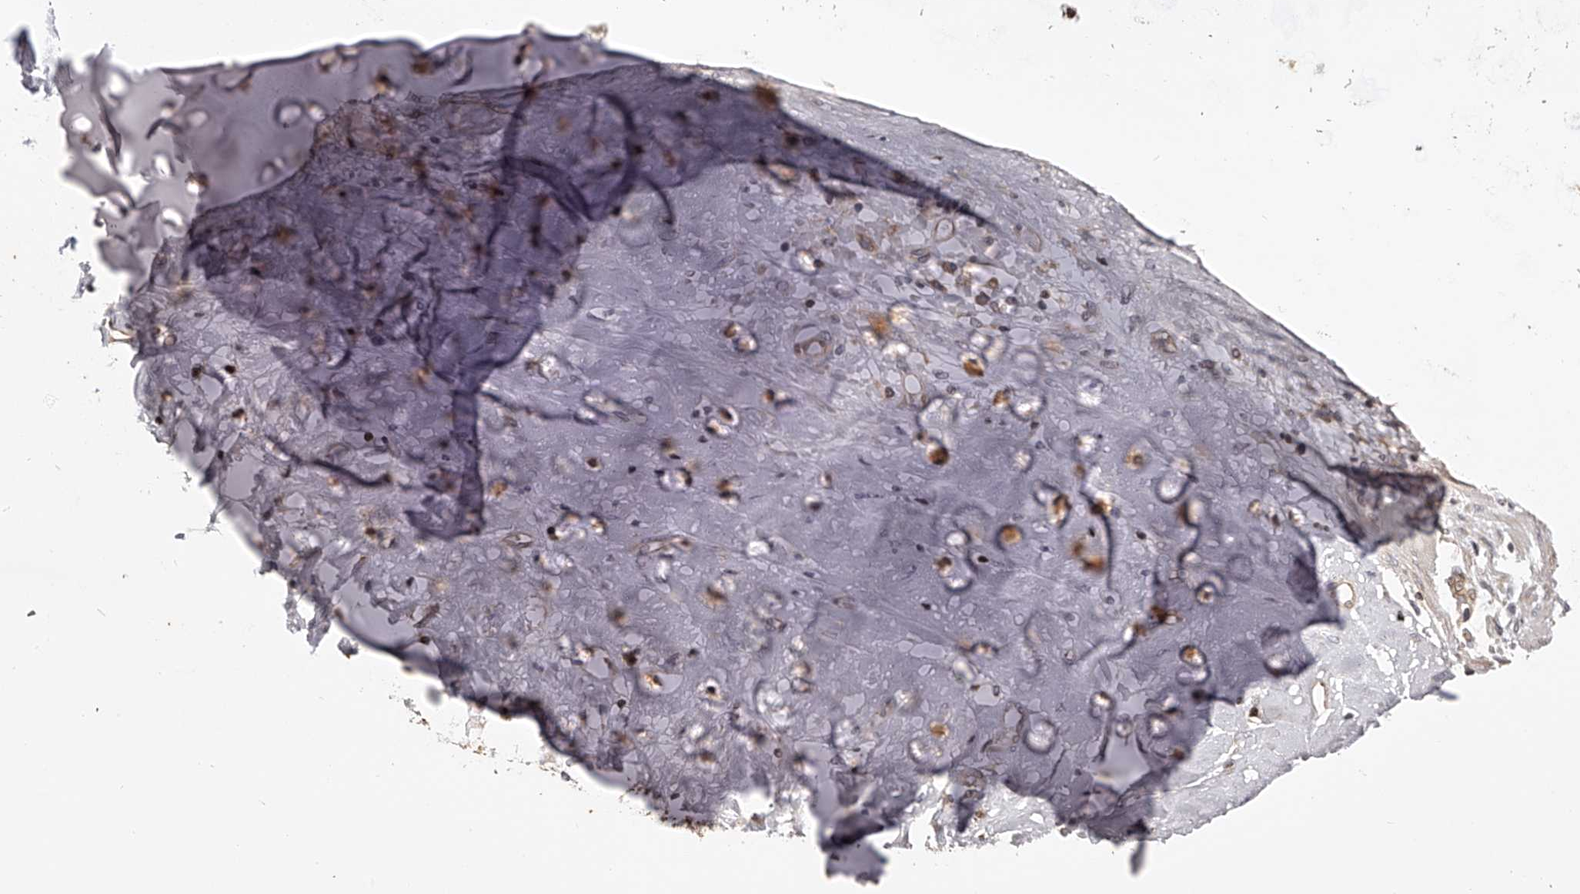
{"staining": {"intensity": "weak", "quantity": ">75%", "location": "nuclear"}, "tissue": "adipose tissue", "cell_type": "Adipocytes", "image_type": "normal", "snomed": [{"axis": "morphology", "description": "Normal tissue, NOS"}, {"axis": "morphology", "description": "Basal cell carcinoma"}, {"axis": "topography", "description": "Cartilage tissue"}, {"axis": "topography", "description": "Nasopharynx"}, {"axis": "topography", "description": "Oral tissue"}], "caption": "Weak nuclear staining for a protein is present in approximately >75% of adipocytes of unremarkable adipose tissue using immunohistochemistry (IHC).", "gene": "PFDN2", "patient": {"sex": "female", "age": 77}}